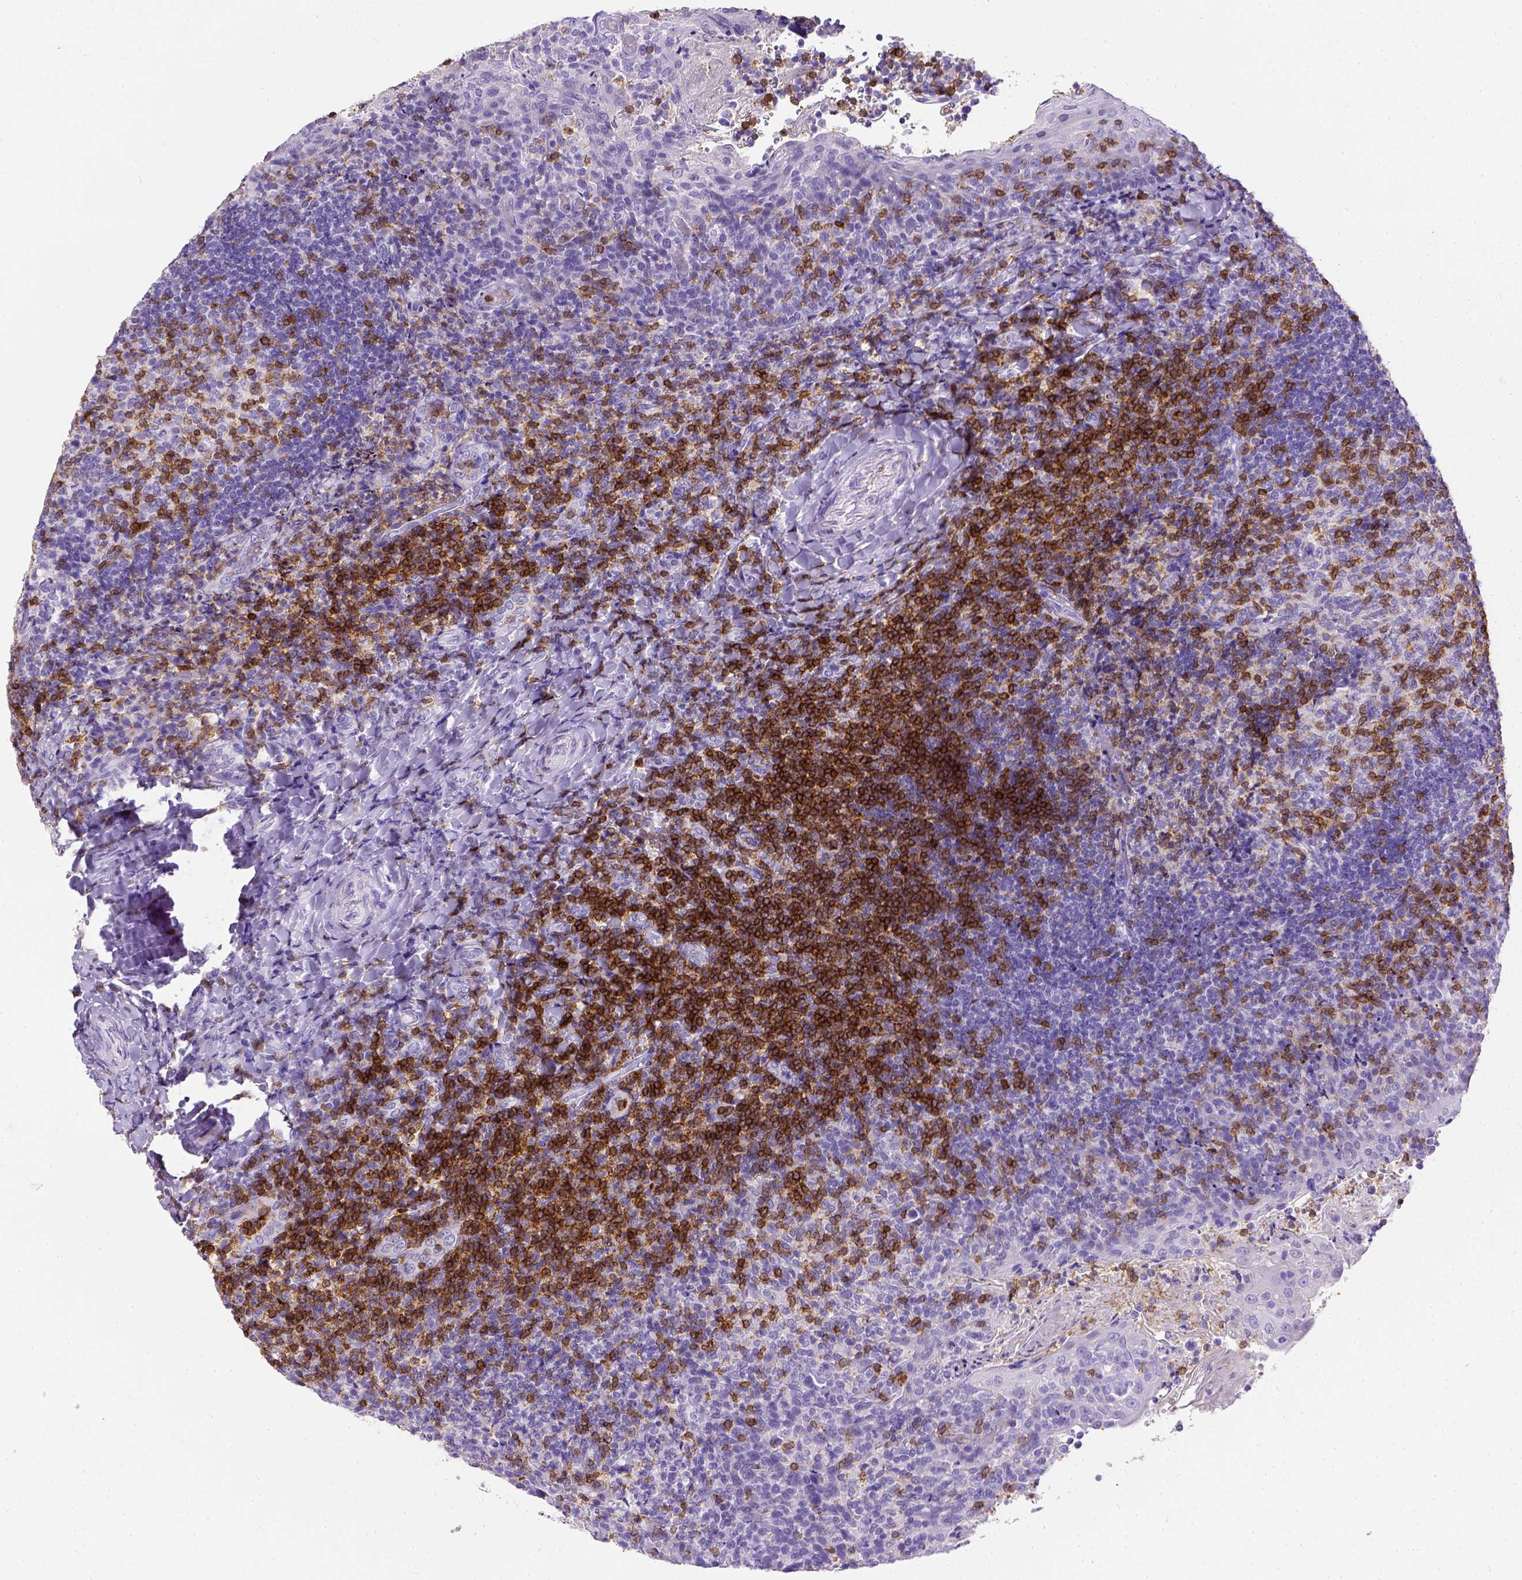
{"staining": {"intensity": "moderate", "quantity": "25%-75%", "location": "cytoplasmic/membranous"}, "tissue": "tonsil", "cell_type": "Germinal center cells", "image_type": "normal", "snomed": [{"axis": "morphology", "description": "Normal tissue, NOS"}, {"axis": "topography", "description": "Tonsil"}], "caption": "Benign tonsil shows moderate cytoplasmic/membranous staining in about 25%-75% of germinal center cells, visualized by immunohistochemistry.", "gene": "CD3E", "patient": {"sex": "female", "age": 10}}